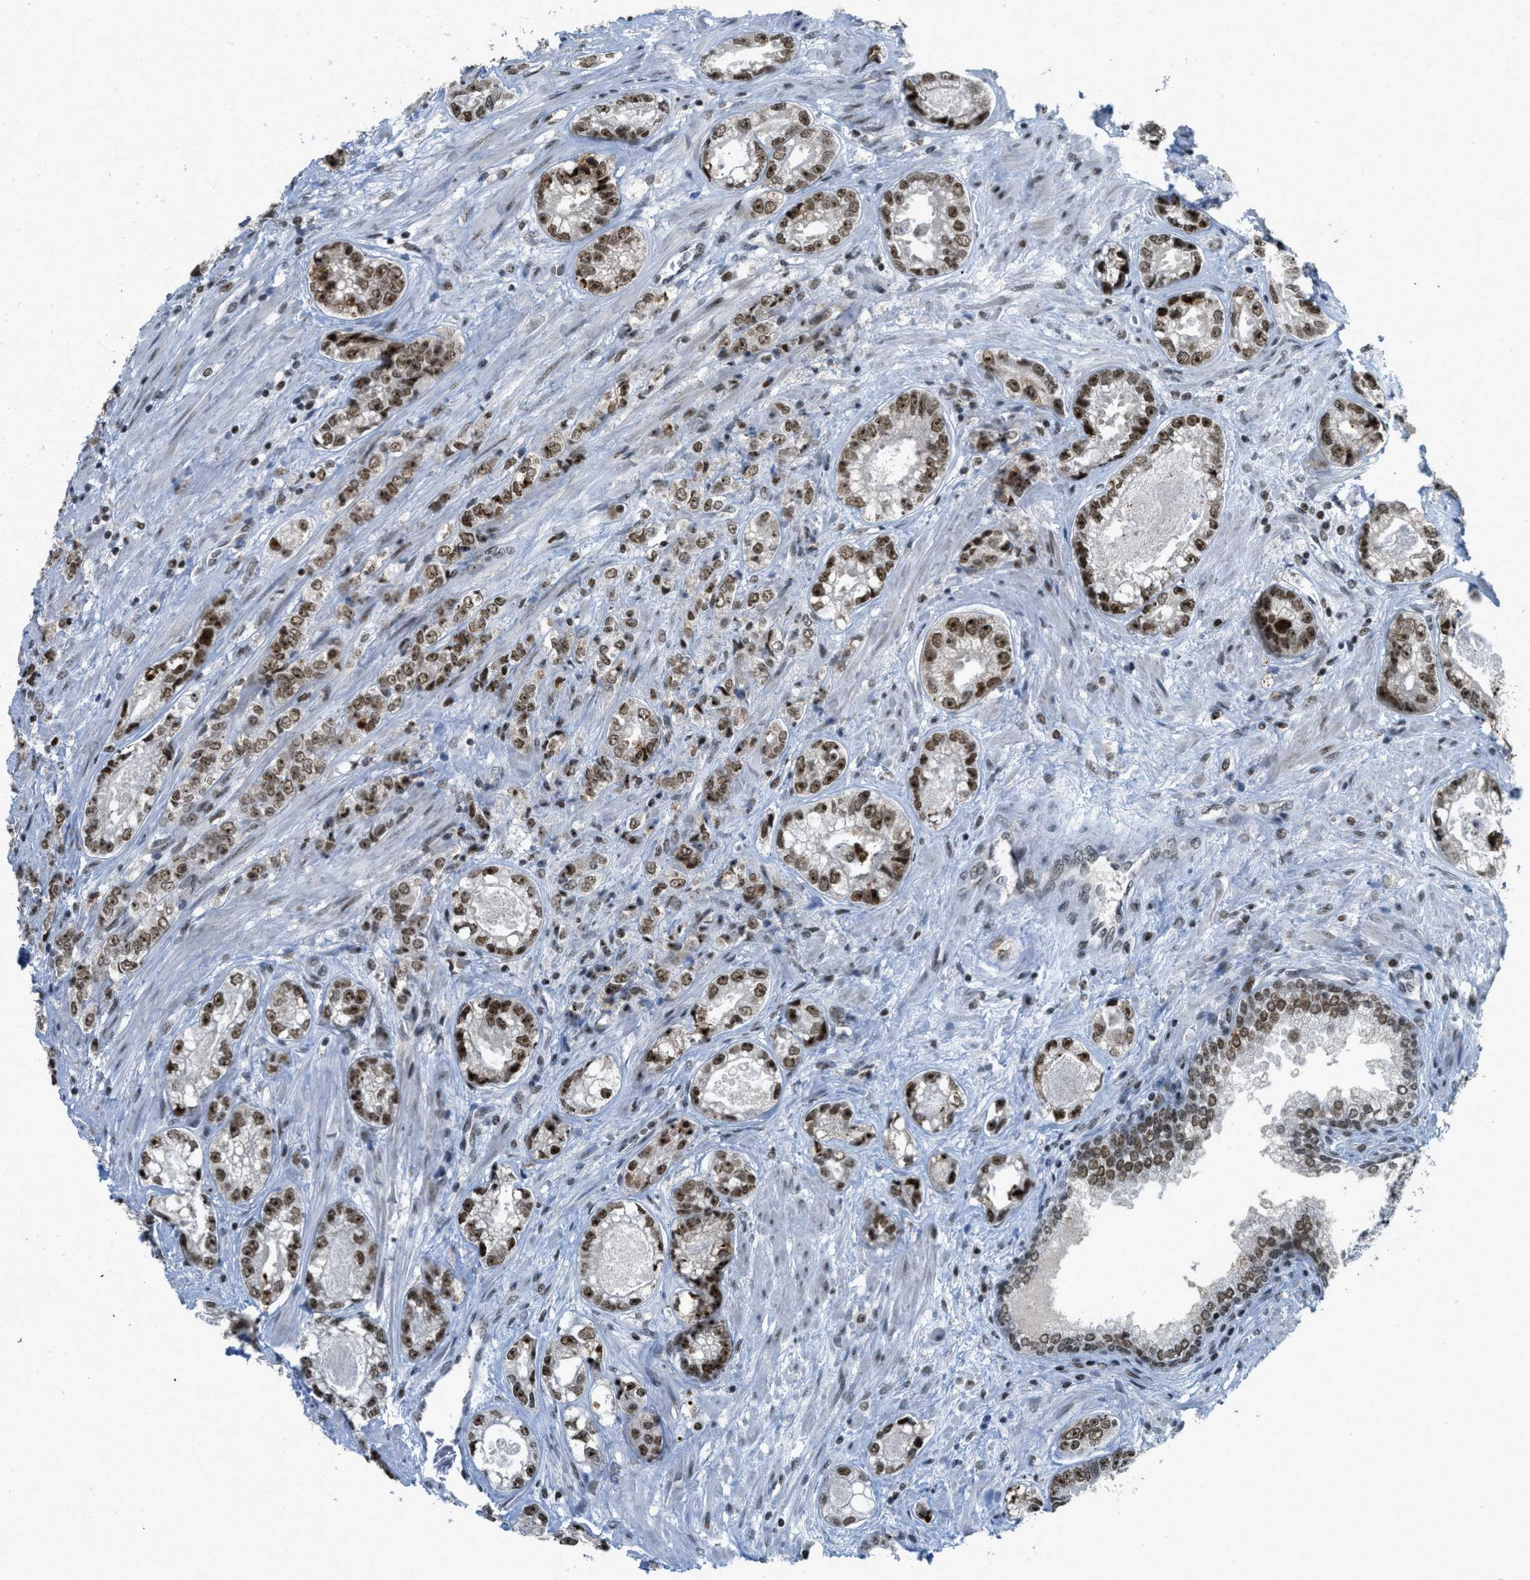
{"staining": {"intensity": "moderate", "quantity": ">75%", "location": "nuclear"}, "tissue": "prostate cancer", "cell_type": "Tumor cells", "image_type": "cancer", "snomed": [{"axis": "morphology", "description": "Adenocarcinoma, High grade"}, {"axis": "topography", "description": "Prostate"}], "caption": "Protein staining exhibits moderate nuclear staining in approximately >75% of tumor cells in prostate cancer. (Stains: DAB (3,3'-diaminobenzidine) in brown, nuclei in blue, Microscopy: brightfield microscopy at high magnification).", "gene": "URB1", "patient": {"sex": "male", "age": 61}}